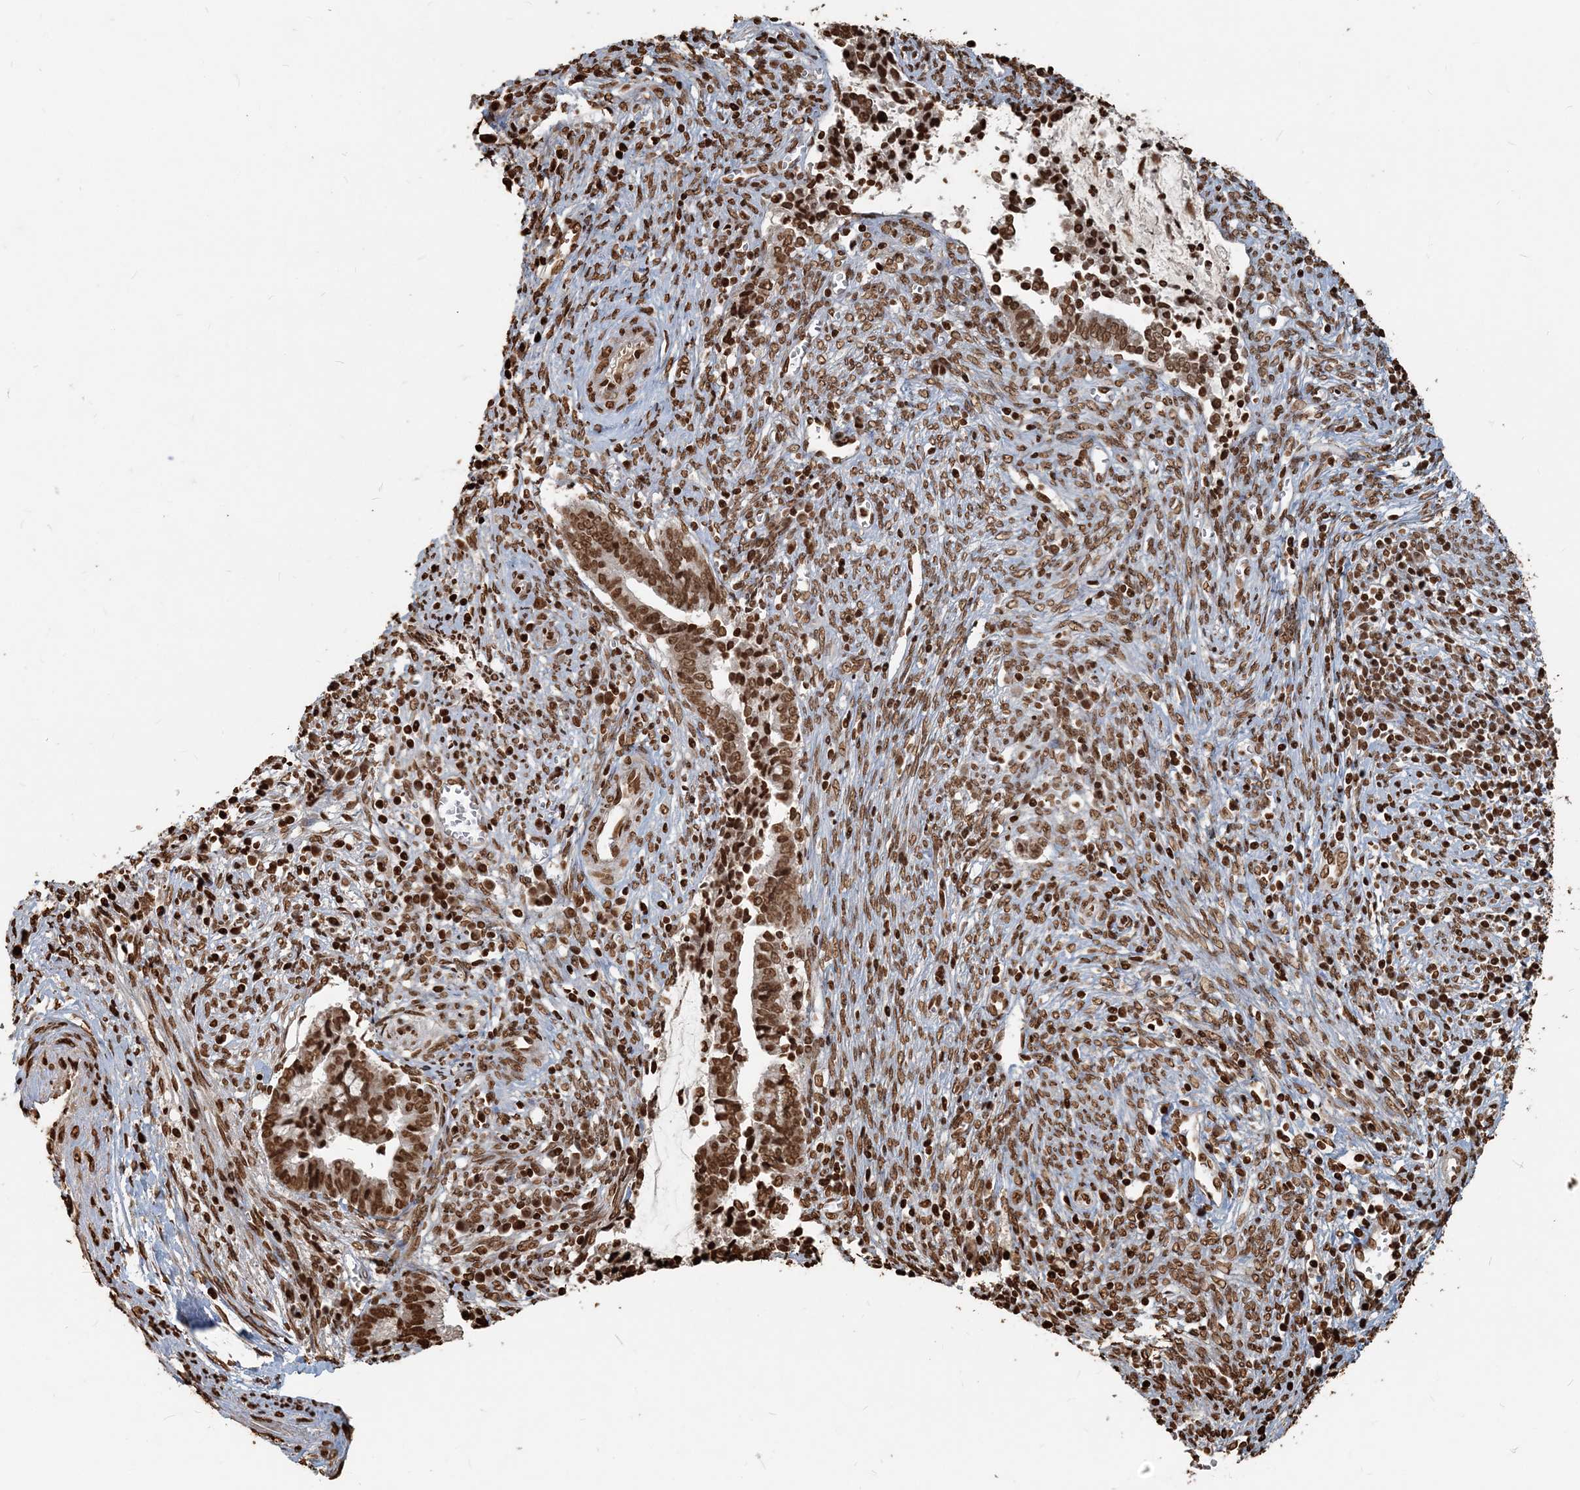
{"staining": {"intensity": "strong", "quantity": ">75%", "location": "nuclear"}, "tissue": "cervical cancer", "cell_type": "Tumor cells", "image_type": "cancer", "snomed": [{"axis": "morphology", "description": "Adenocarcinoma, NOS"}, {"axis": "topography", "description": "Cervix"}], "caption": "Immunohistochemistry (DAB) staining of adenocarcinoma (cervical) reveals strong nuclear protein expression in about >75% of tumor cells. (Brightfield microscopy of DAB IHC at high magnification).", "gene": "H3-3B", "patient": {"sex": "female", "age": 44}}